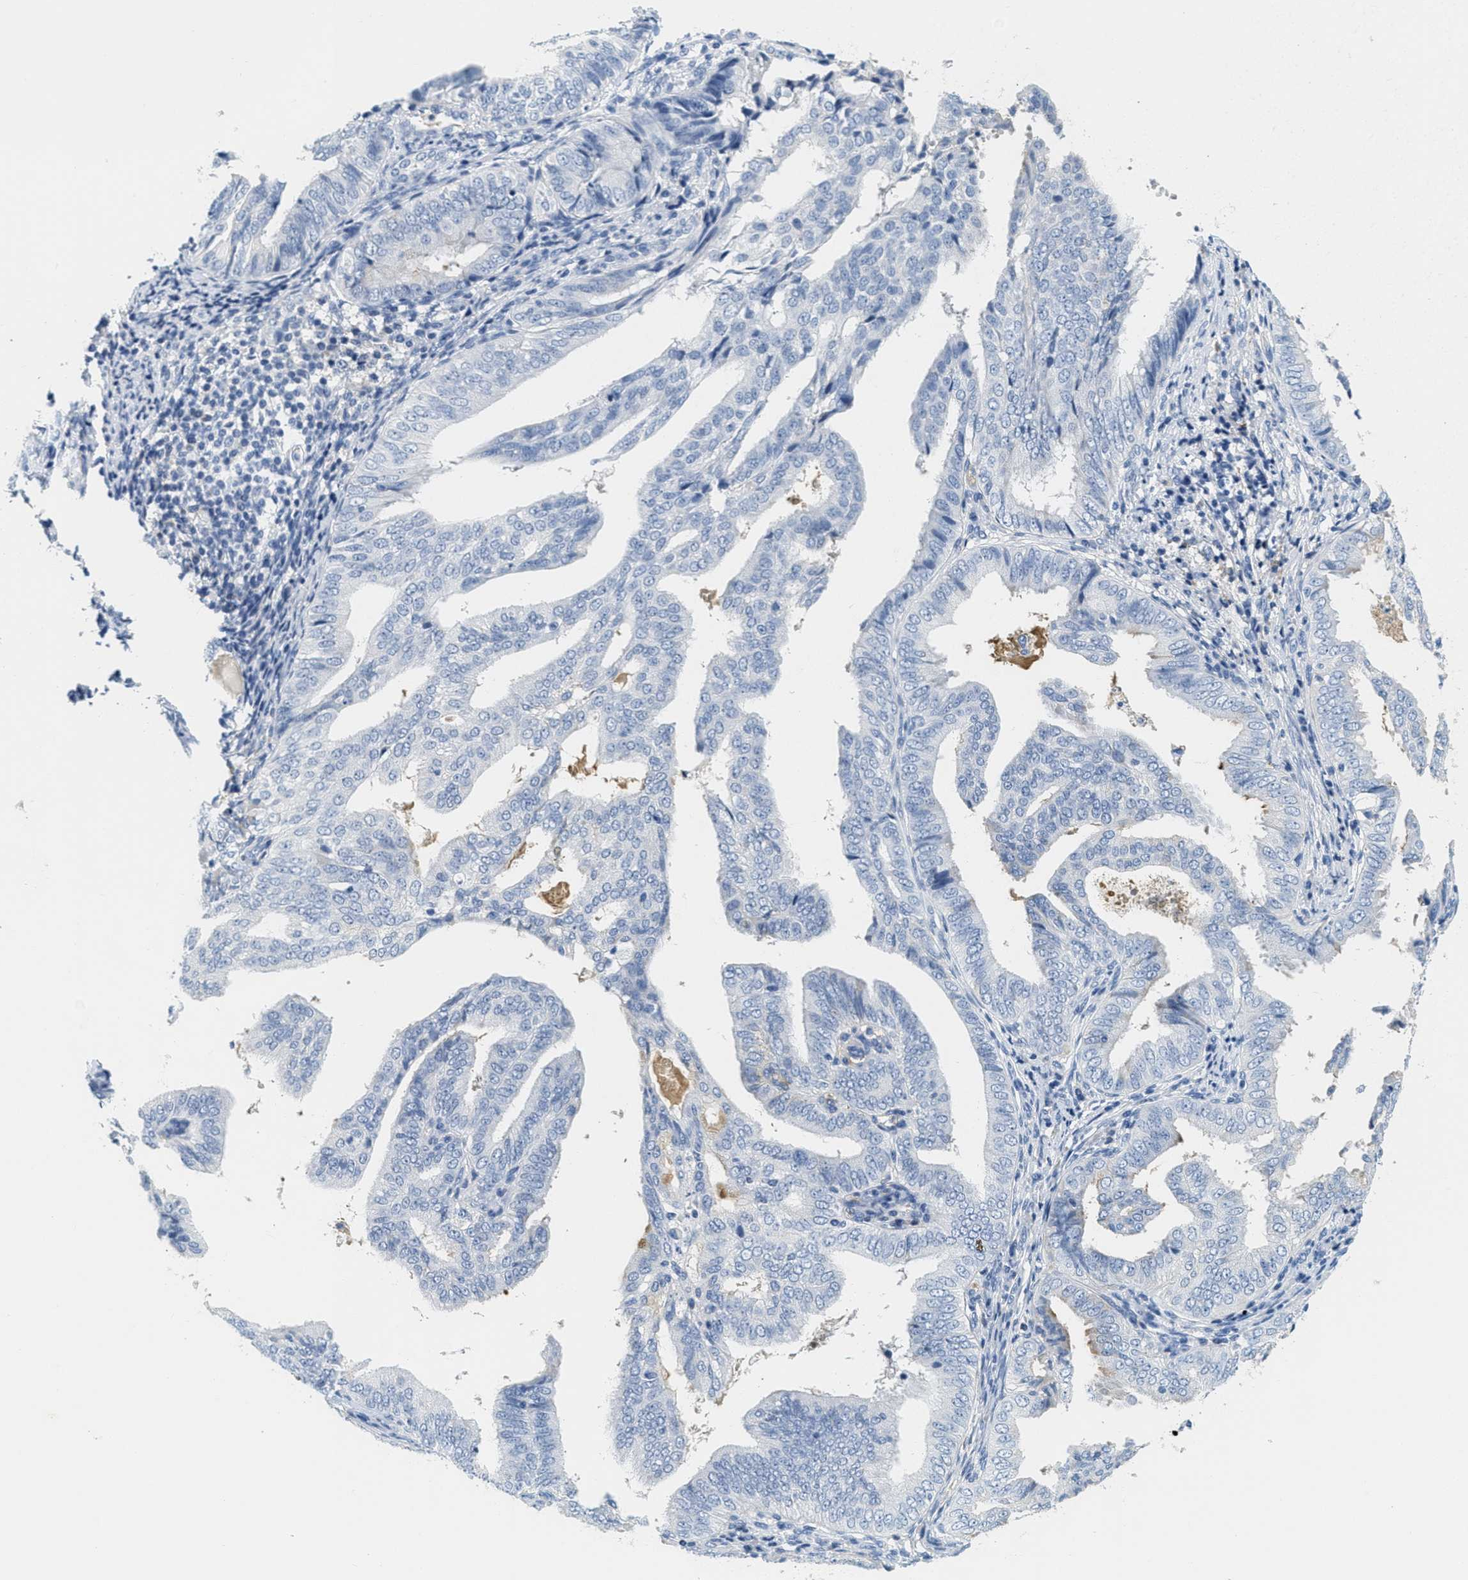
{"staining": {"intensity": "negative", "quantity": "none", "location": "none"}, "tissue": "endometrial cancer", "cell_type": "Tumor cells", "image_type": "cancer", "snomed": [{"axis": "morphology", "description": "Adenocarcinoma, NOS"}, {"axis": "topography", "description": "Endometrium"}], "caption": "The IHC histopathology image has no significant expression in tumor cells of endometrial adenocarcinoma tissue. The staining was performed using DAB to visualize the protein expression in brown, while the nuclei were stained in blue with hematoxylin (Magnification: 20x).", "gene": "SERPINA1", "patient": {"sex": "female", "age": 58}}